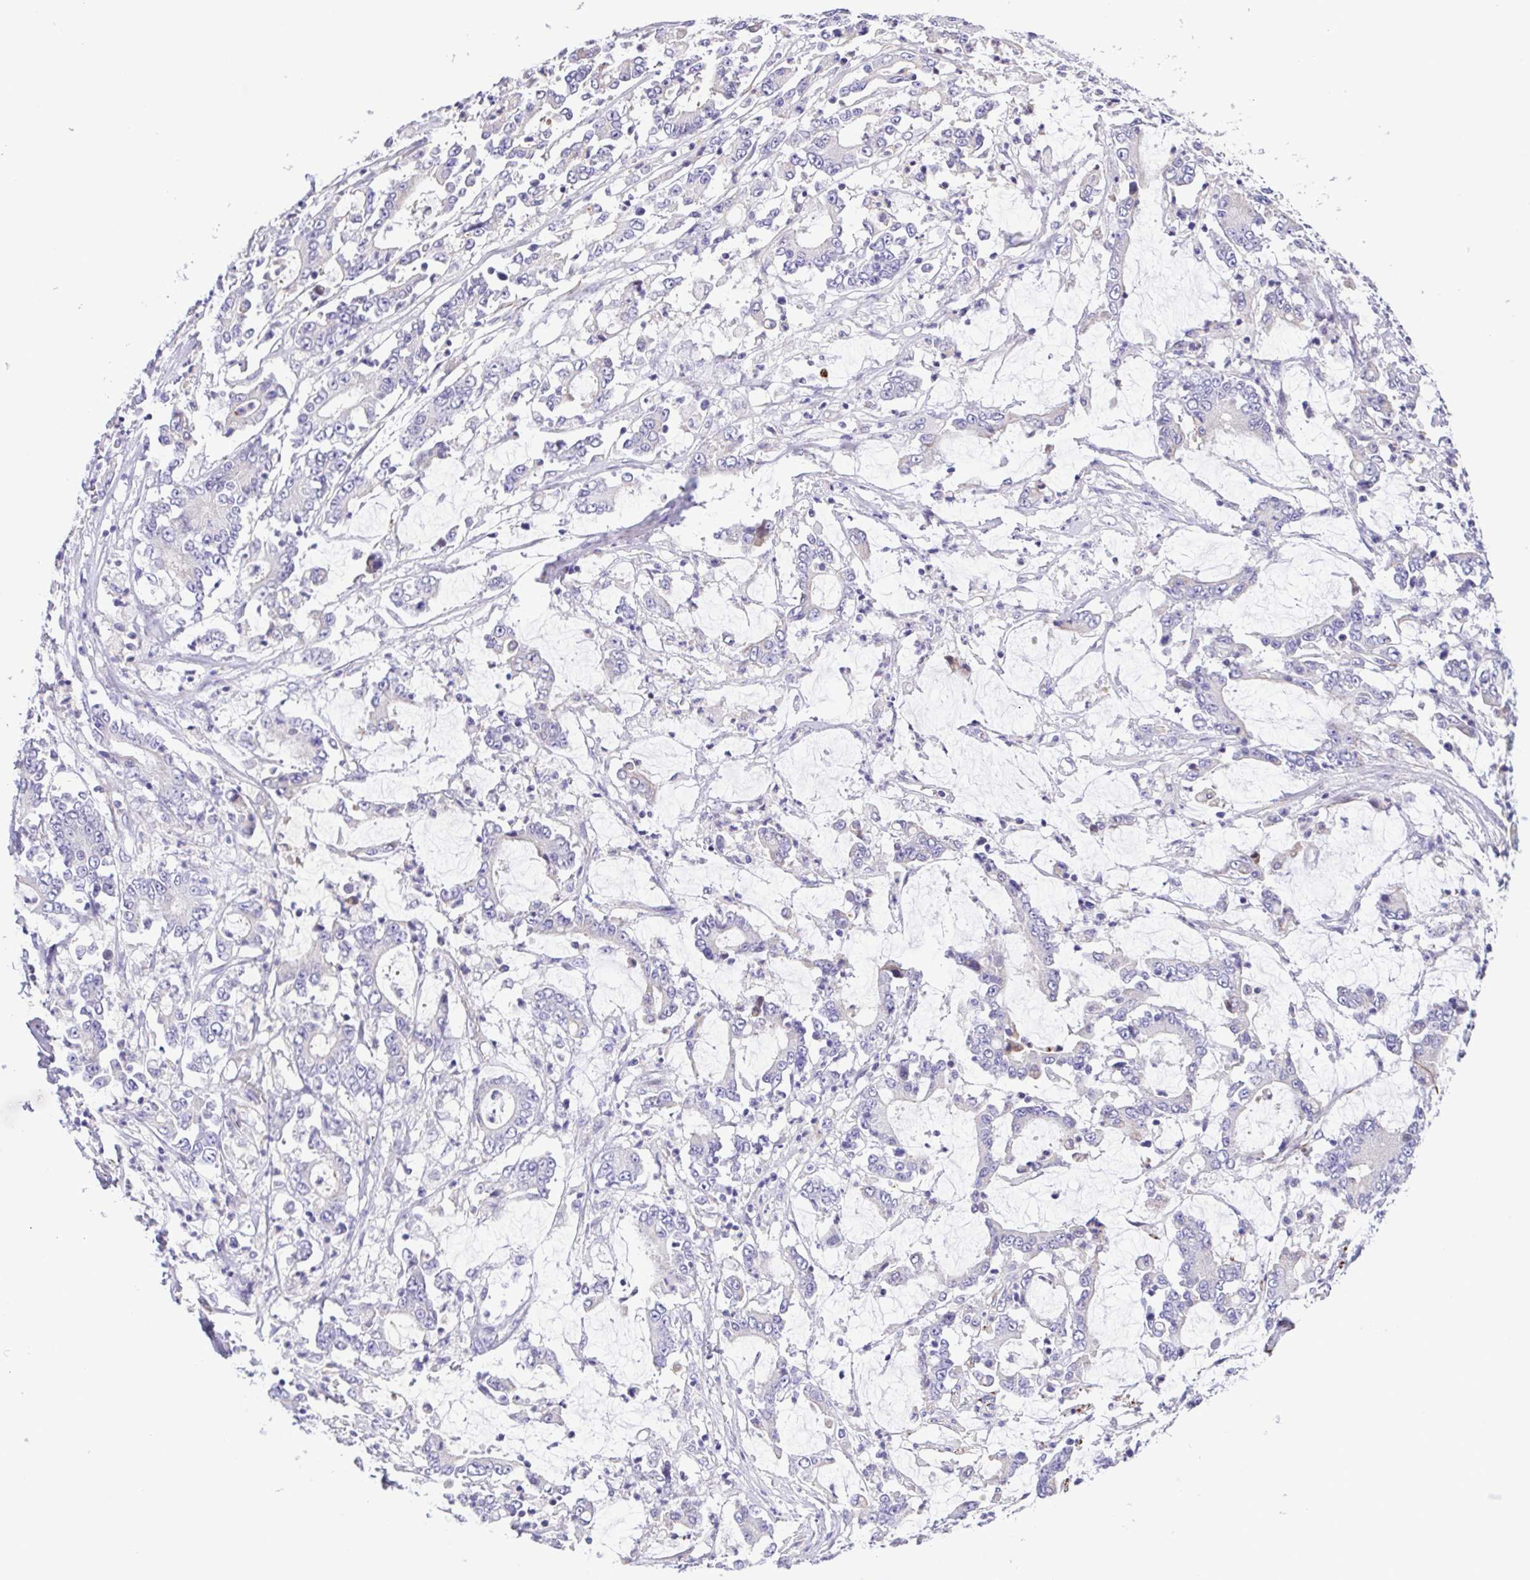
{"staining": {"intensity": "negative", "quantity": "none", "location": "none"}, "tissue": "stomach cancer", "cell_type": "Tumor cells", "image_type": "cancer", "snomed": [{"axis": "morphology", "description": "Adenocarcinoma, NOS"}, {"axis": "topography", "description": "Stomach, upper"}], "caption": "Immunohistochemical staining of human stomach cancer (adenocarcinoma) reveals no significant positivity in tumor cells. The staining is performed using DAB brown chromogen with nuclei counter-stained in using hematoxylin.", "gene": "GABBR2", "patient": {"sex": "male", "age": 68}}